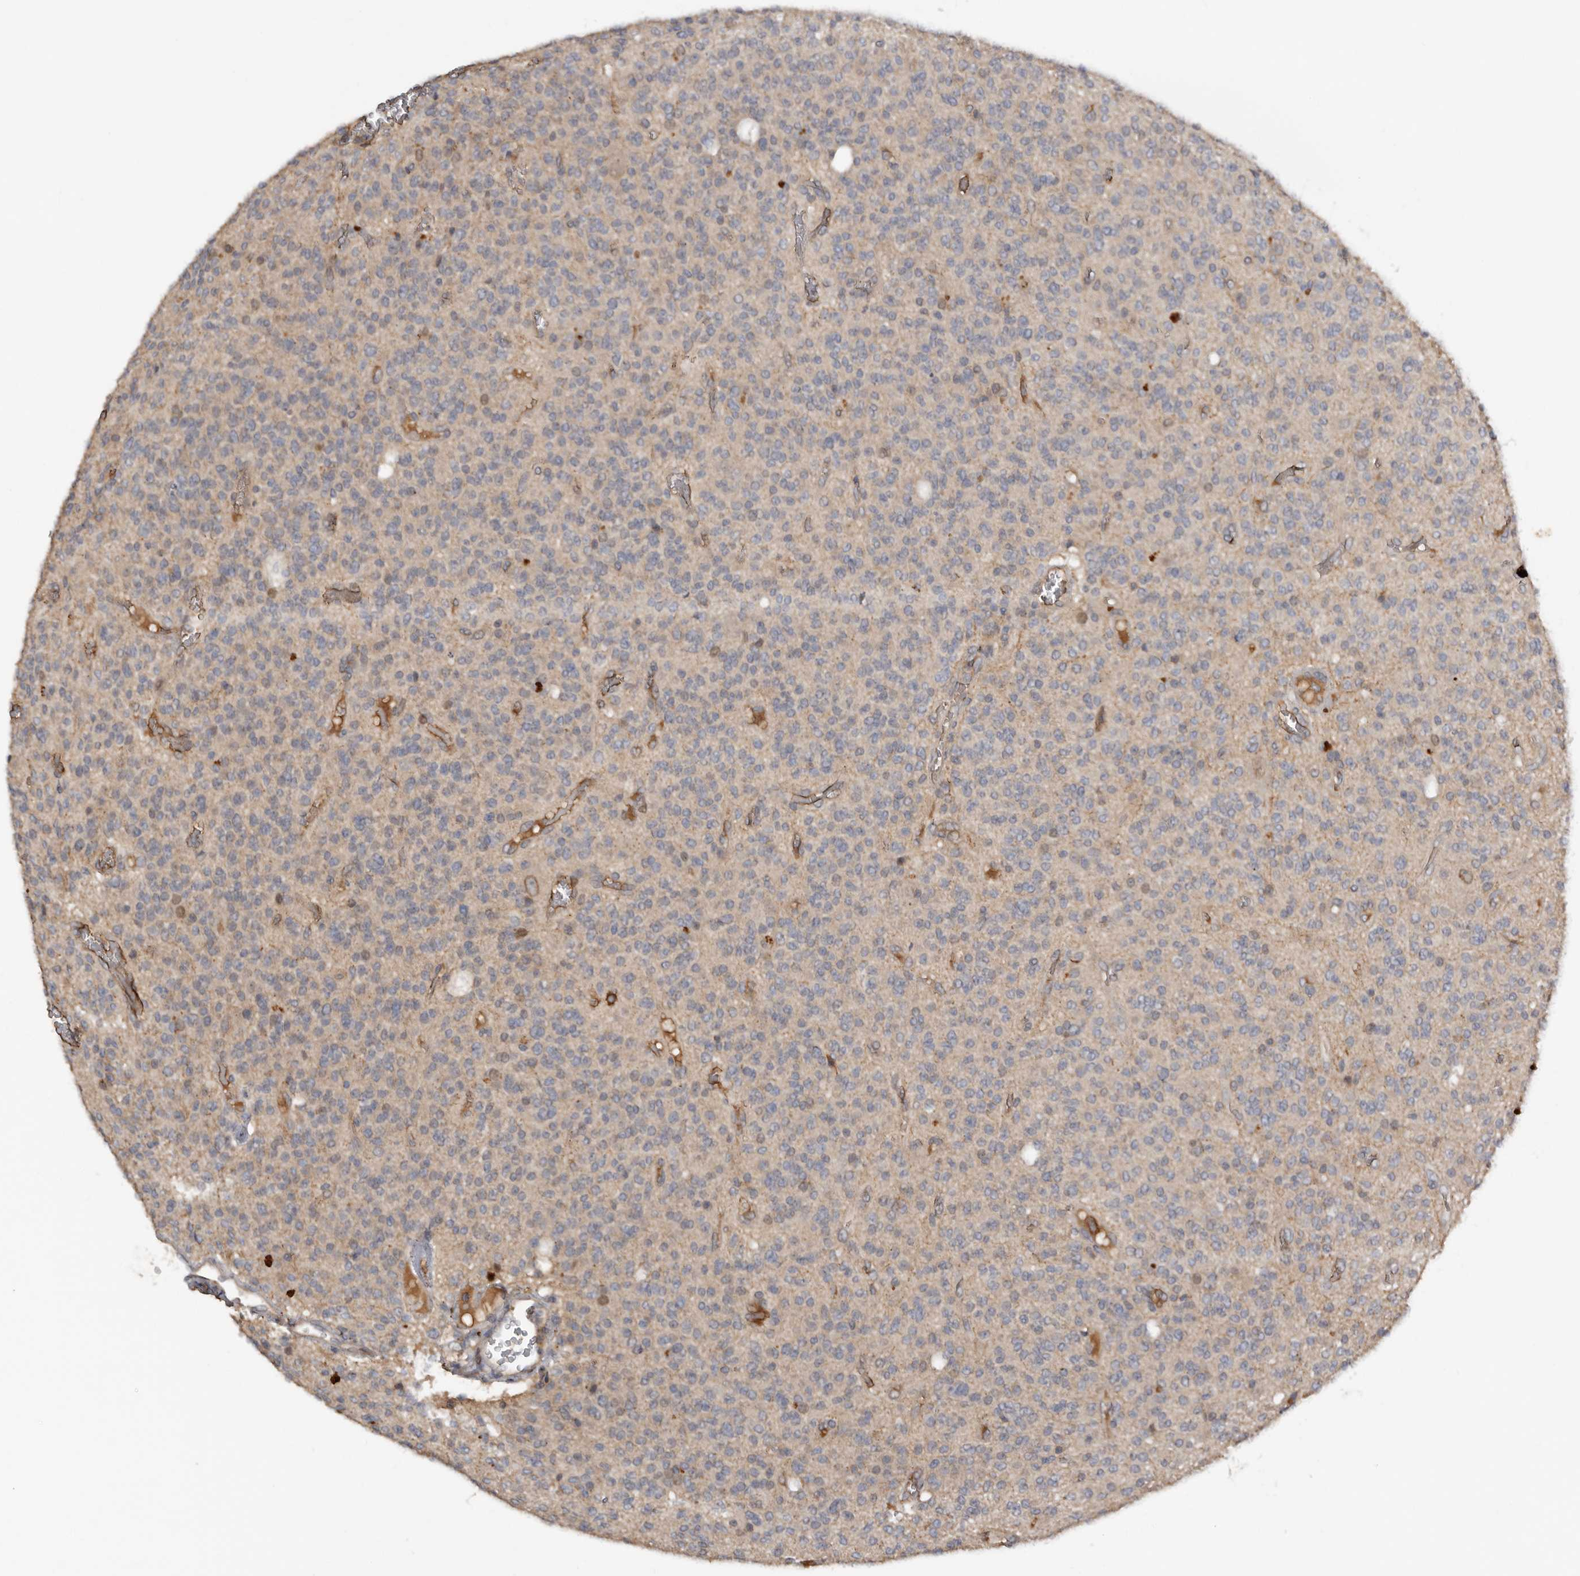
{"staining": {"intensity": "negative", "quantity": "none", "location": "none"}, "tissue": "glioma", "cell_type": "Tumor cells", "image_type": "cancer", "snomed": [{"axis": "morphology", "description": "Glioma, malignant, High grade"}, {"axis": "topography", "description": "Brain"}], "caption": "Tumor cells are negative for brown protein staining in glioma.", "gene": "NMUR1", "patient": {"sex": "male", "age": 34}}